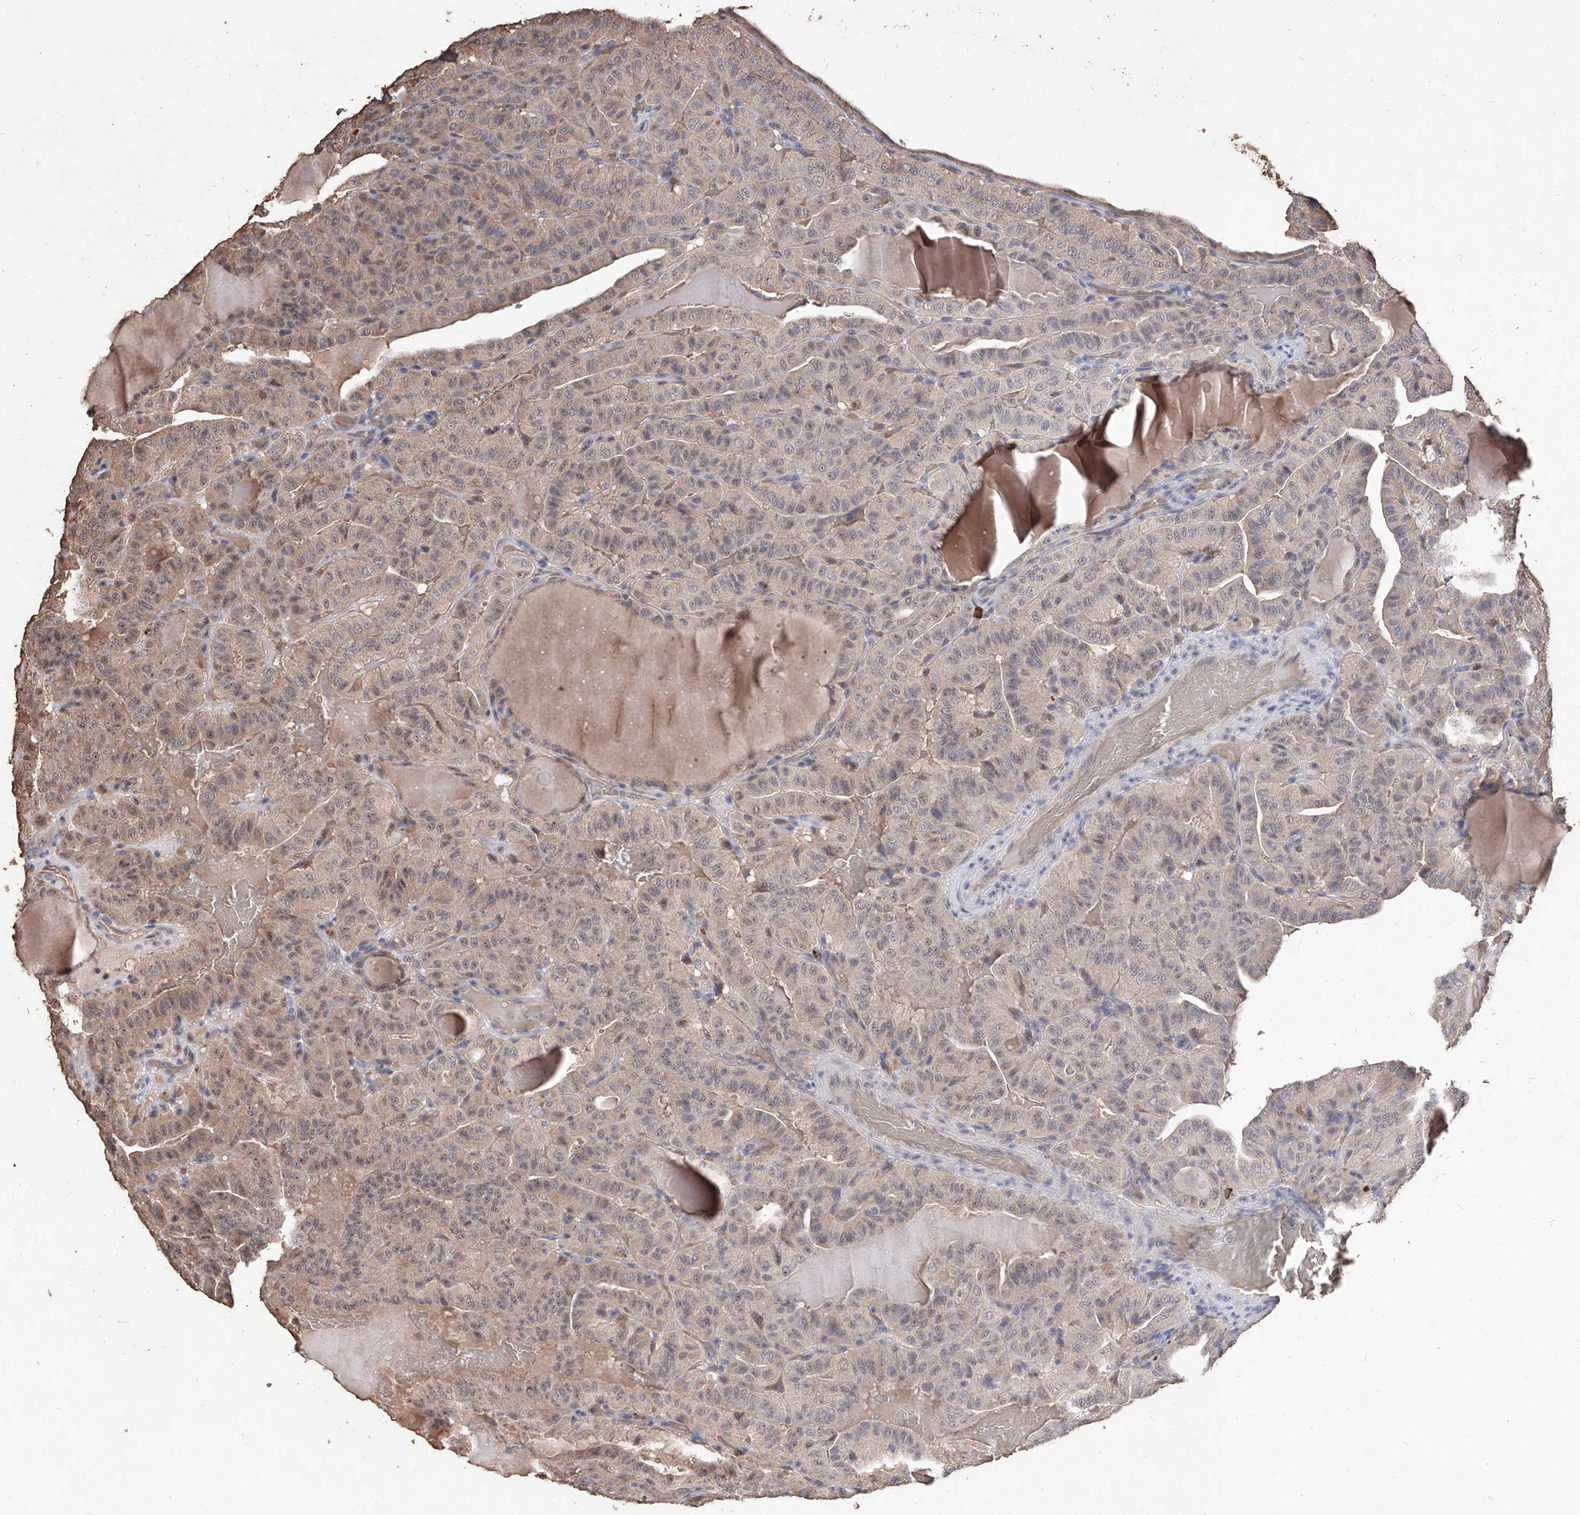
{"staining": {"intensity": "moderate", "quantity": ">75%", "location": "cytoplasmic/membranous"}, "tissue": "thyroid cancer", "cell_type": "Tumor cells", "image_type": "cancer", "snomed": [{"axis": "morphology", "description": "Papillary adenocarcinoma, NOS"}, {"axis": "topography", "description": "Thyroid gland"}], "caption": "A micrograph of papillary adenocarcinoma (thyroid) stained for a protein demonstrates moderate cytoplasmic/membranous brown staining in tumor cells.", "gene": "EML1", "patient": {"sex": "male", "age": 77}}